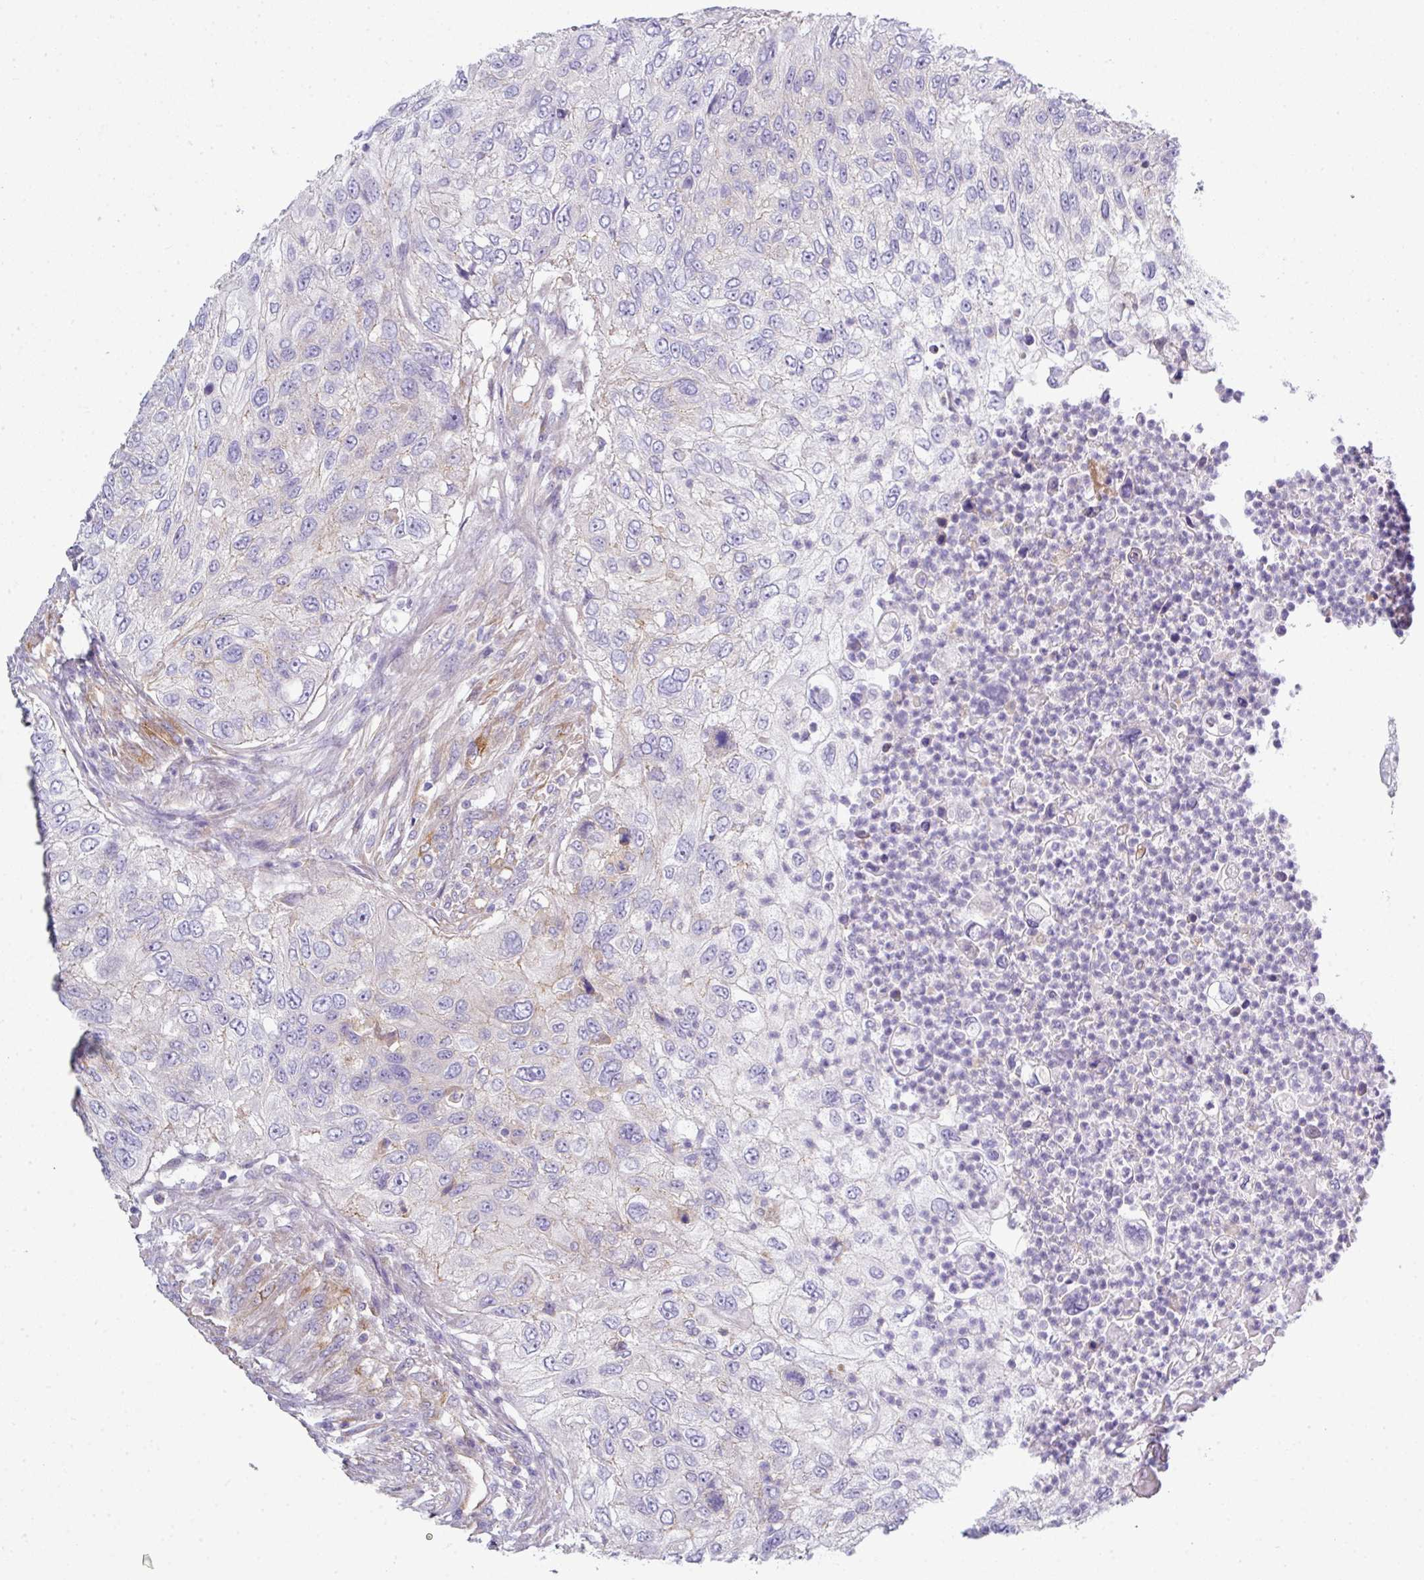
{"staining": {"intensity": "weak", "quantity": "<25%", "location": "cytoplasmic/membranous"}, "tissue": "urothelial cancer", "cell_type": "Tumor cells", "image_type": "cancer", "snomed": [{"axis": "morphology", "description": "Urothelial carcinoma, High grade"}, {"axis": "topography", "description": "Urinary bladder"}], "caption": "Protein analysis of urothelial carcinoma (high-grade) exhibits no significant expression in tumor cells.", "gene": "ABCC5", "patient": {"sex": "female", "age": 60}}